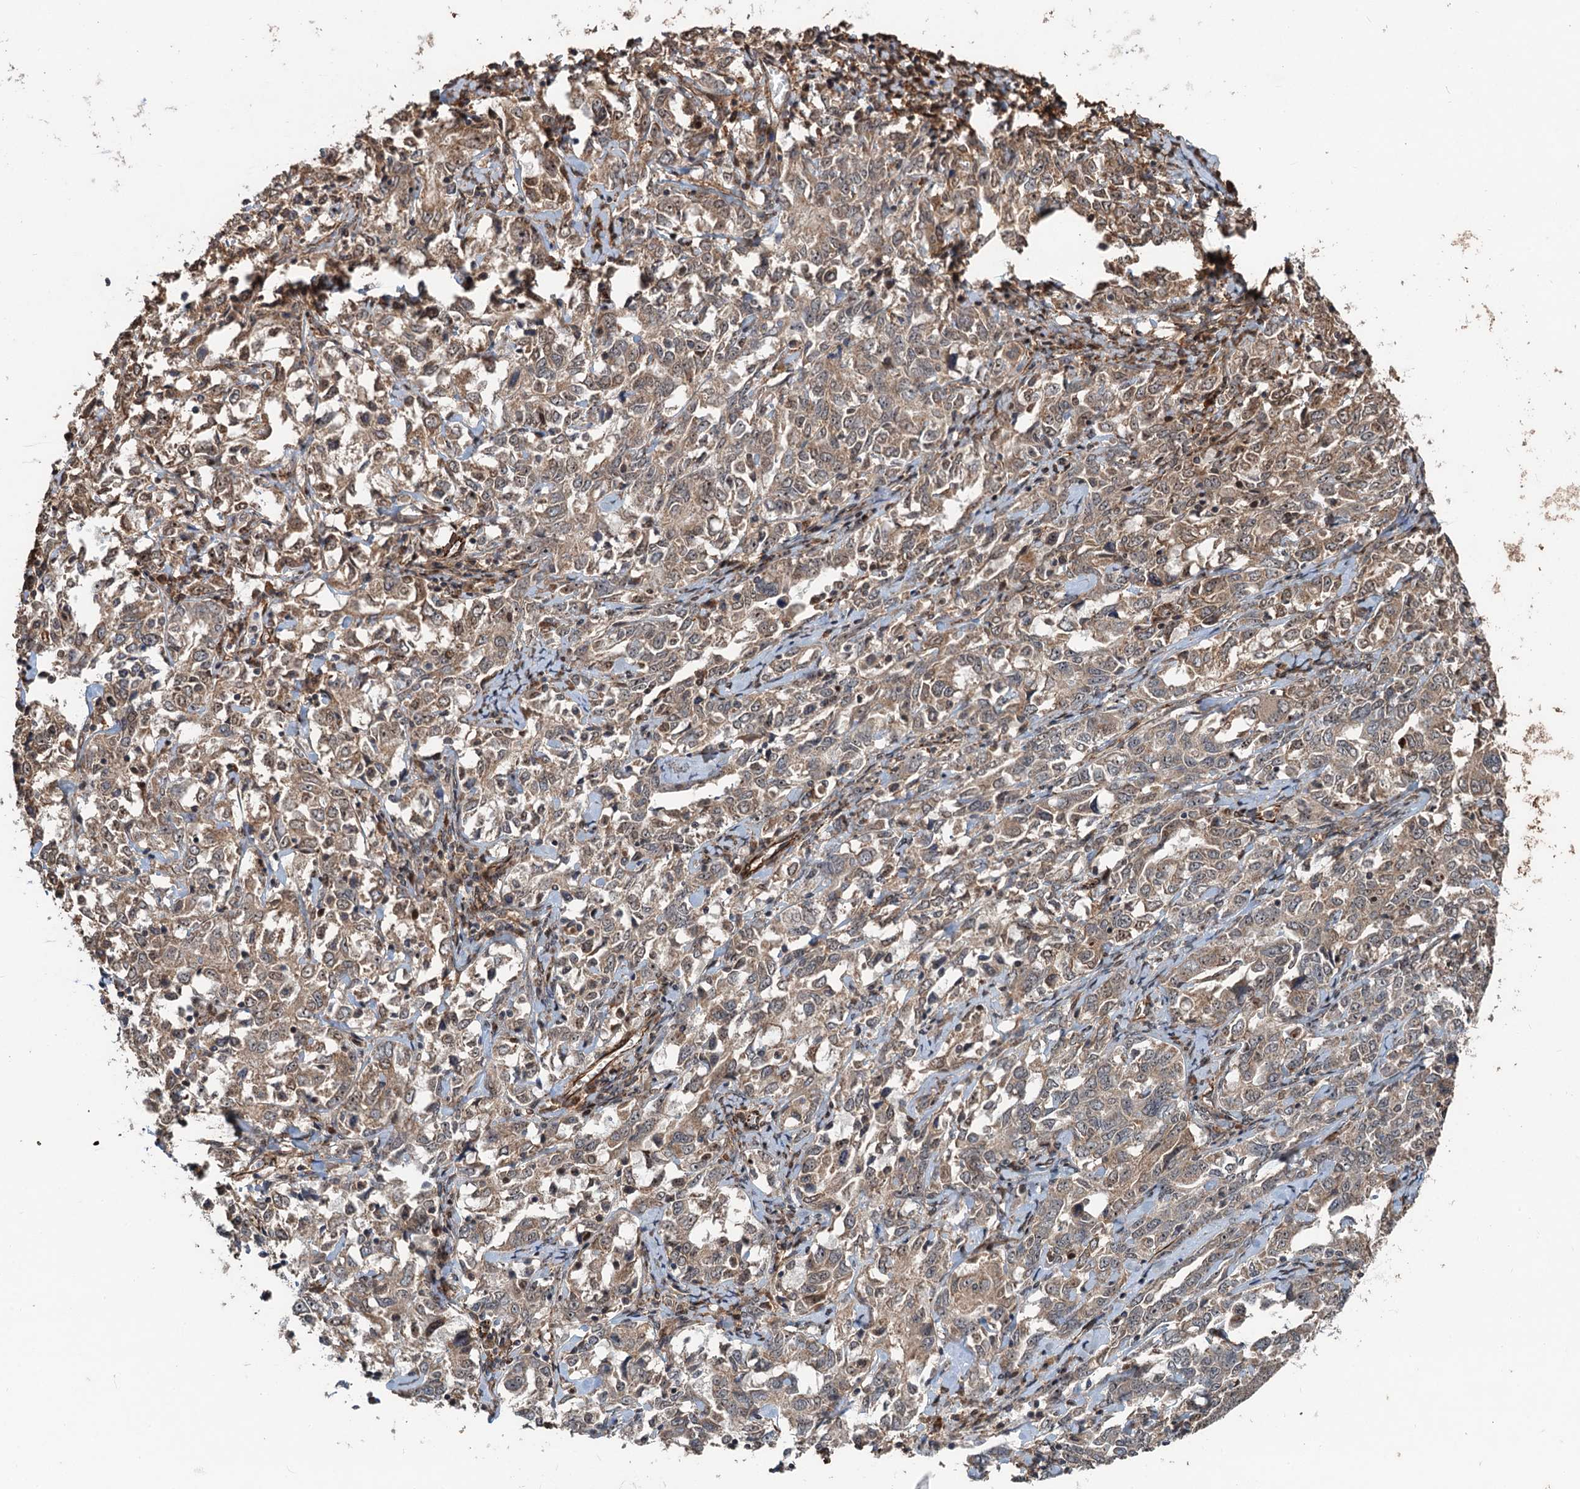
{"staining": {"intensity": "weak", "quantity": ">75%", "location": "cytoplasmic/membranous,nuclear"}, "tissue": "ovarian cancer", "cell_type": "Tumor cells", "image_type": "cancer", "snomed": [{"axis": "morphology", "description": "Carcinoma, endometroid"}, {"axis": "topography", "description": "Ovary"}], "caption": "Immunohistochemical staining of ovarian endometroid carcinoma shows low levels of weak cytoplasmic/membranous and nuclear protein positivity in about >75% of tumor cells.", "gene": "TMA16", "patient": {"sex": "female", "age": 62}}